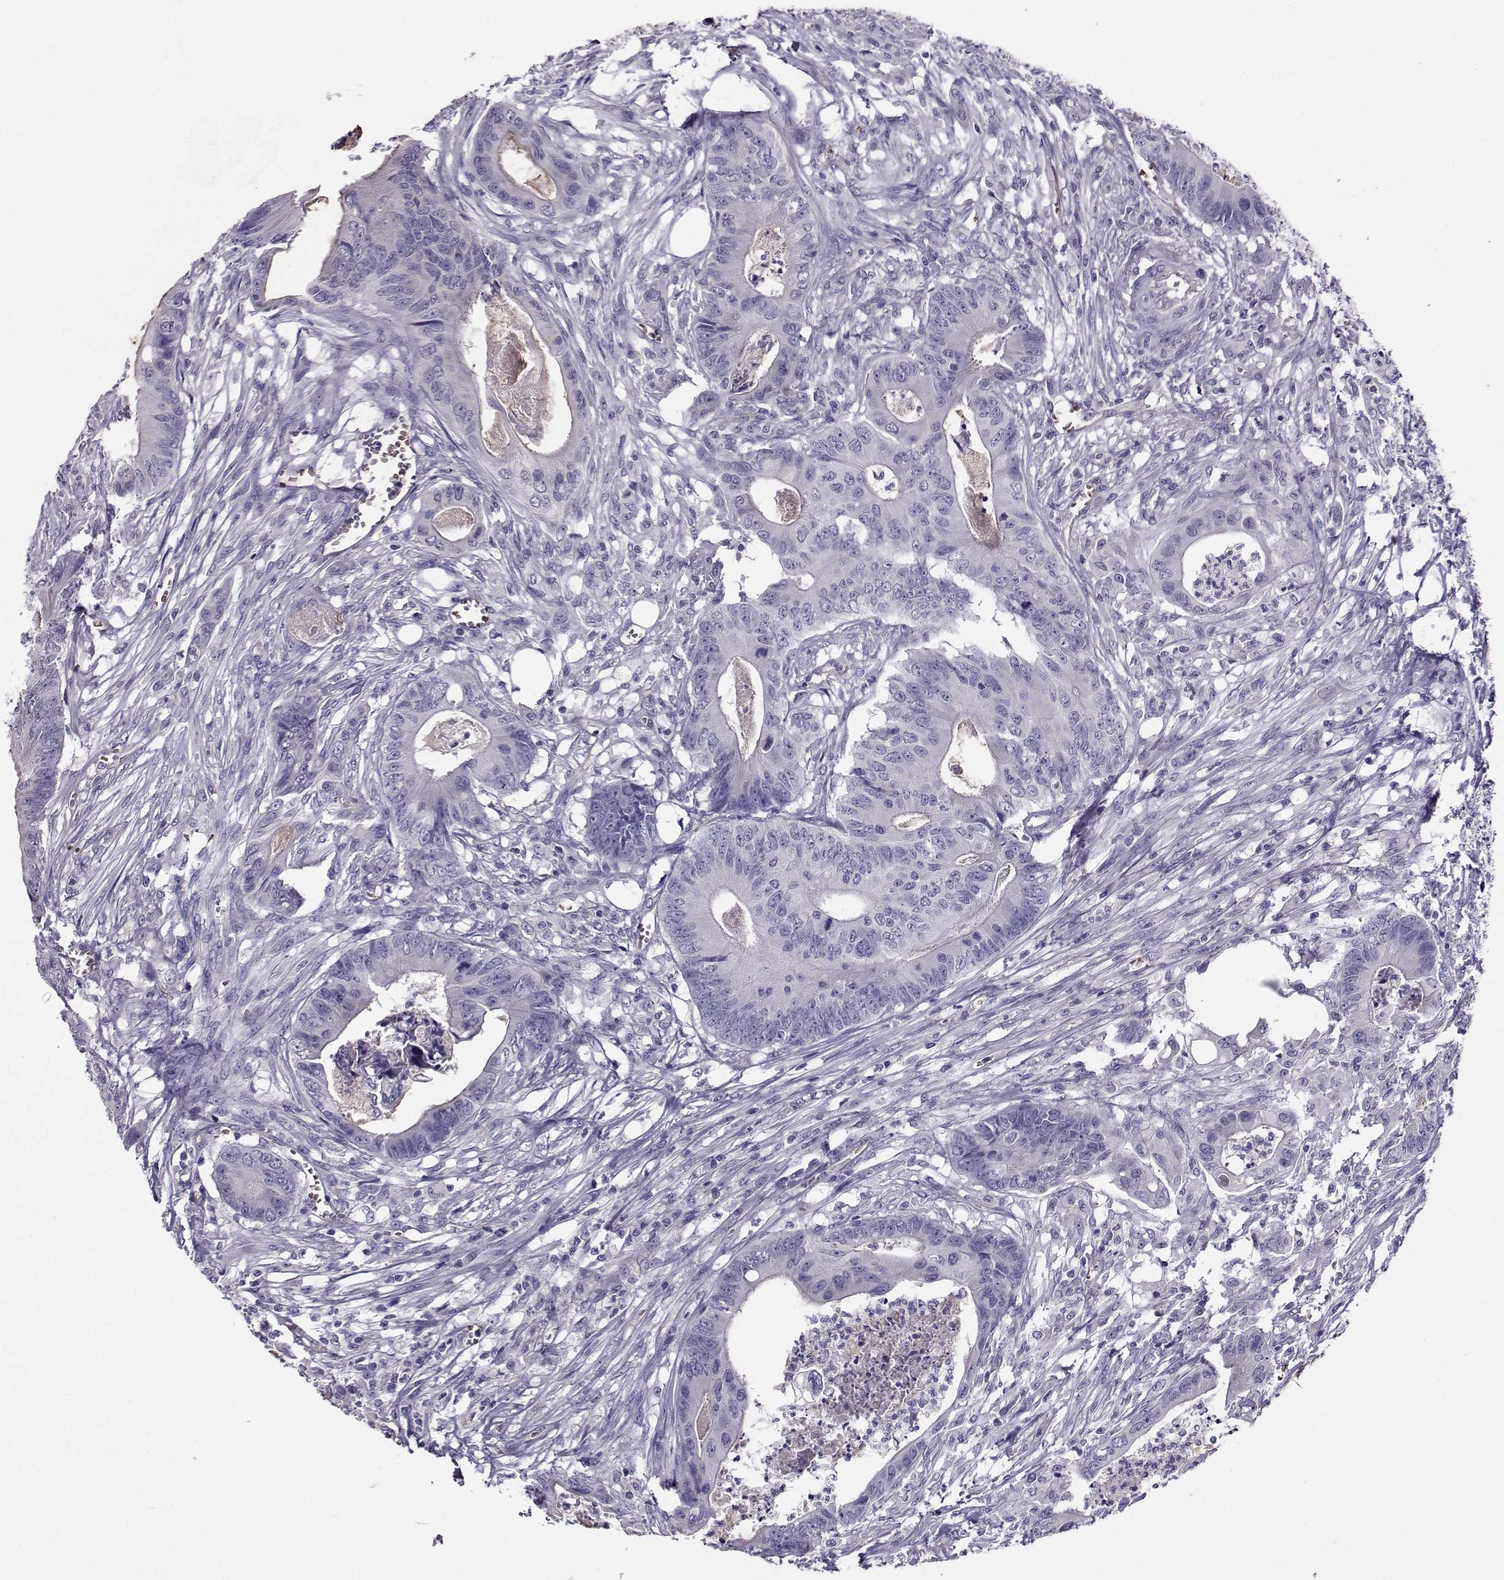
{"staining": {"intensity": "weak", "quantity": "25%-75%", "location": "cytoplasmic/membranous"}, "tissue": "colorectal cancer", "cell_type": "Tumor cells", "image_type": "cancer", "snomed": [{"axis": "morphology", "description": "Adenocarcinoma, NOS"}, {"axis": "topography", "description": "Colon"}], "caption": "IHC staining of adenocarcinoma (colorectal), which demonstrates low levels of weak cytoplasmic/membranous staining in approximately 25%-75% of tumor cells indicating weak cytoplasmic/membranous protein expression. The staining was performed using DAB (3,3'-diaminobenzidine) (brown) for protein detection and nuclei were counterstained in hematoxylin (blue).", "gene": "CLUL1", "patient": {"sex": "male", "age": 84}}